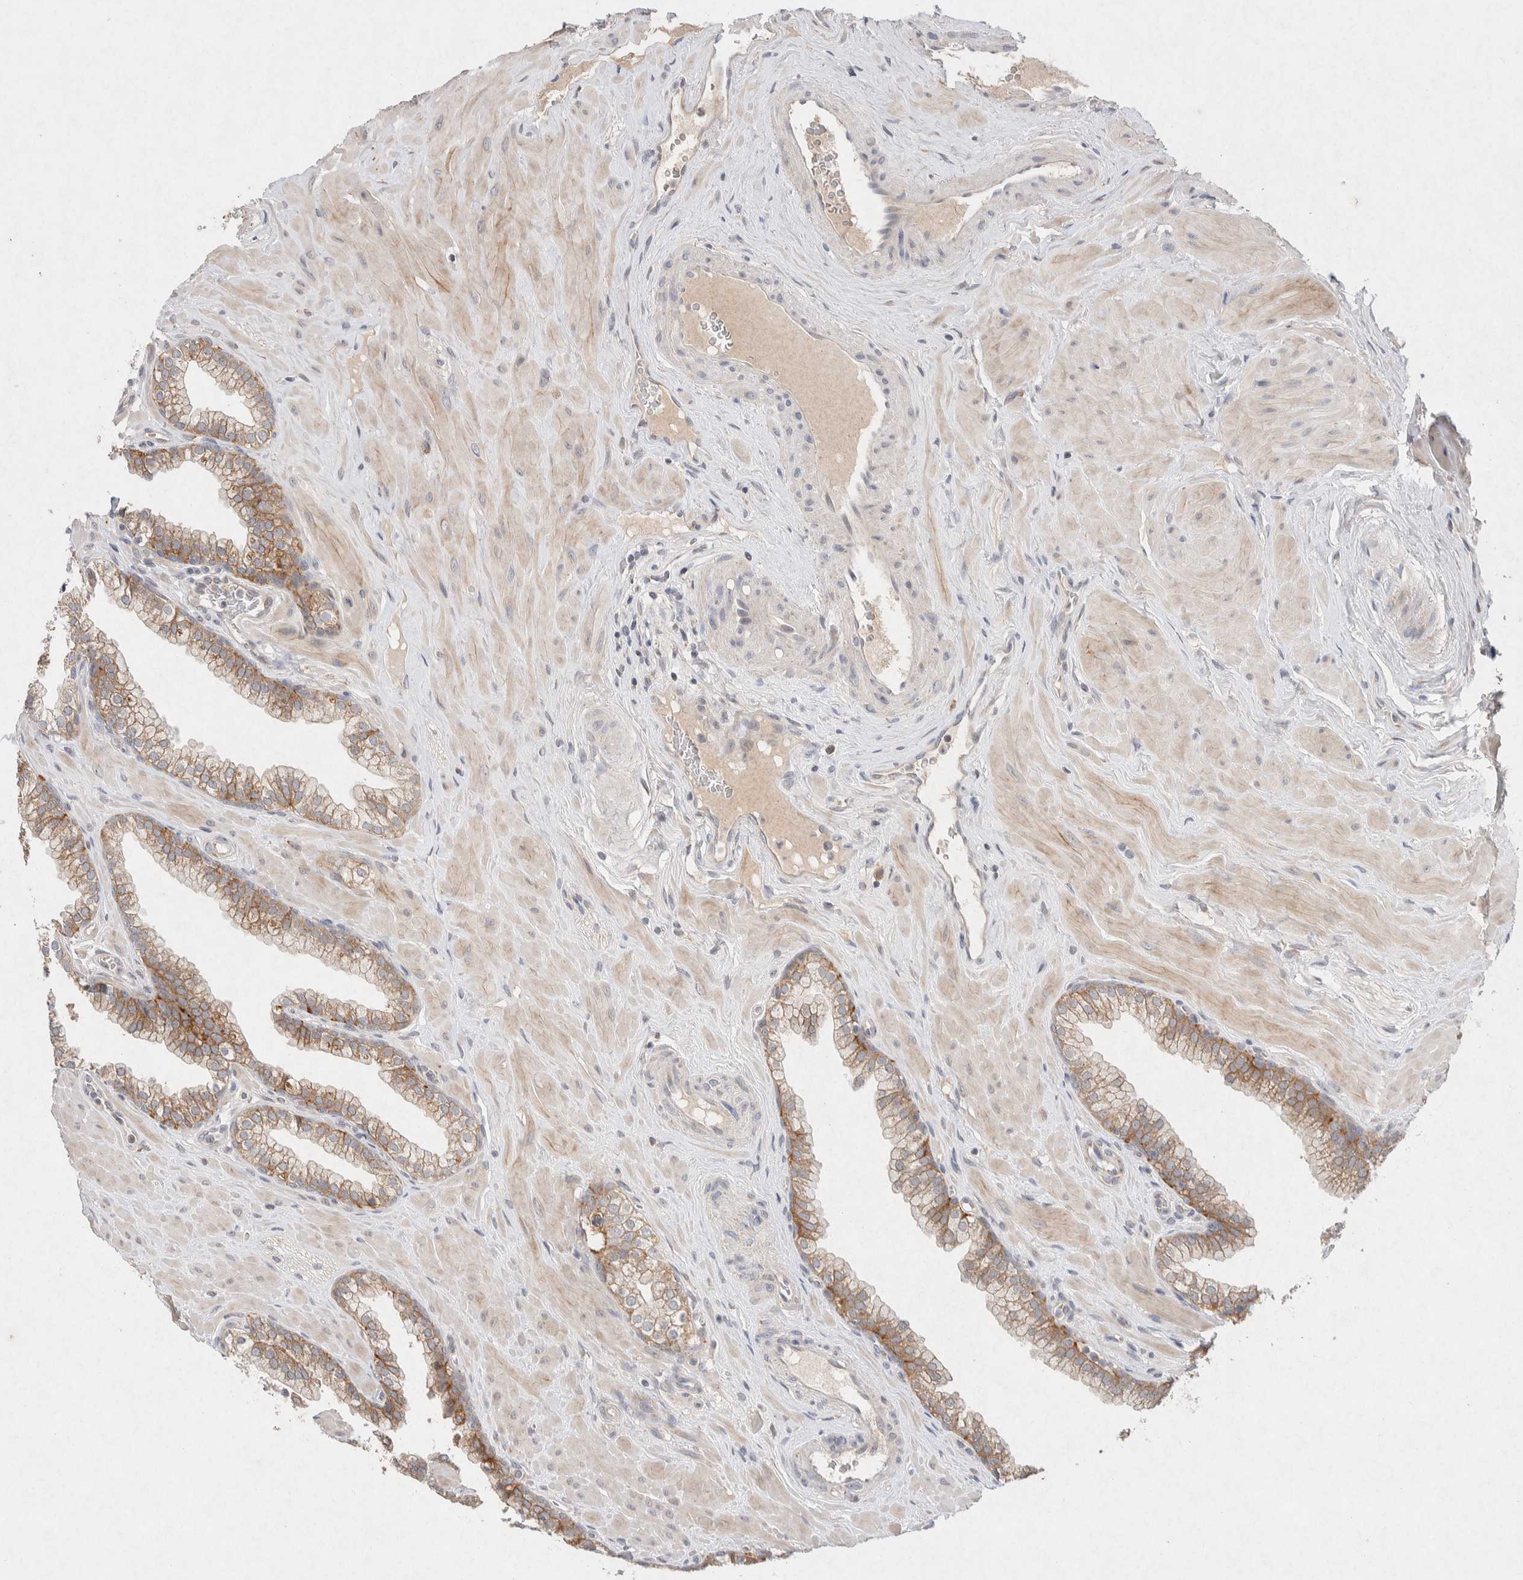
{"staining": {"intensity": "moderate", "quantity": ">75%", "location": "cytoplasmic/membranous"}, "tissue": "prostate", "cell_type": "Glandular cells", "image_type": "normal", "snomed": [{"axis": "morphology", "description": "Normal tissue, NOS"}, {"axis": "morphology", "description": "Urothelial carcinoma, Low grade"}, {"axis": "topography", "description": "Urinary bladder"}, {"axis": "topography", "description": "Prostate"}], "caption": "Protein staining demonstrates moderate cytoplasmic/membranous expression in approximately >75% of glandular cells in normal prostate. The protein of interest is stained brown, and the nuclei are stained in blue (DAB IHC with brightfield microscopy, high magnification).", "gene": "CMTM4", "patient": {"sex": "male", "age": 60}}